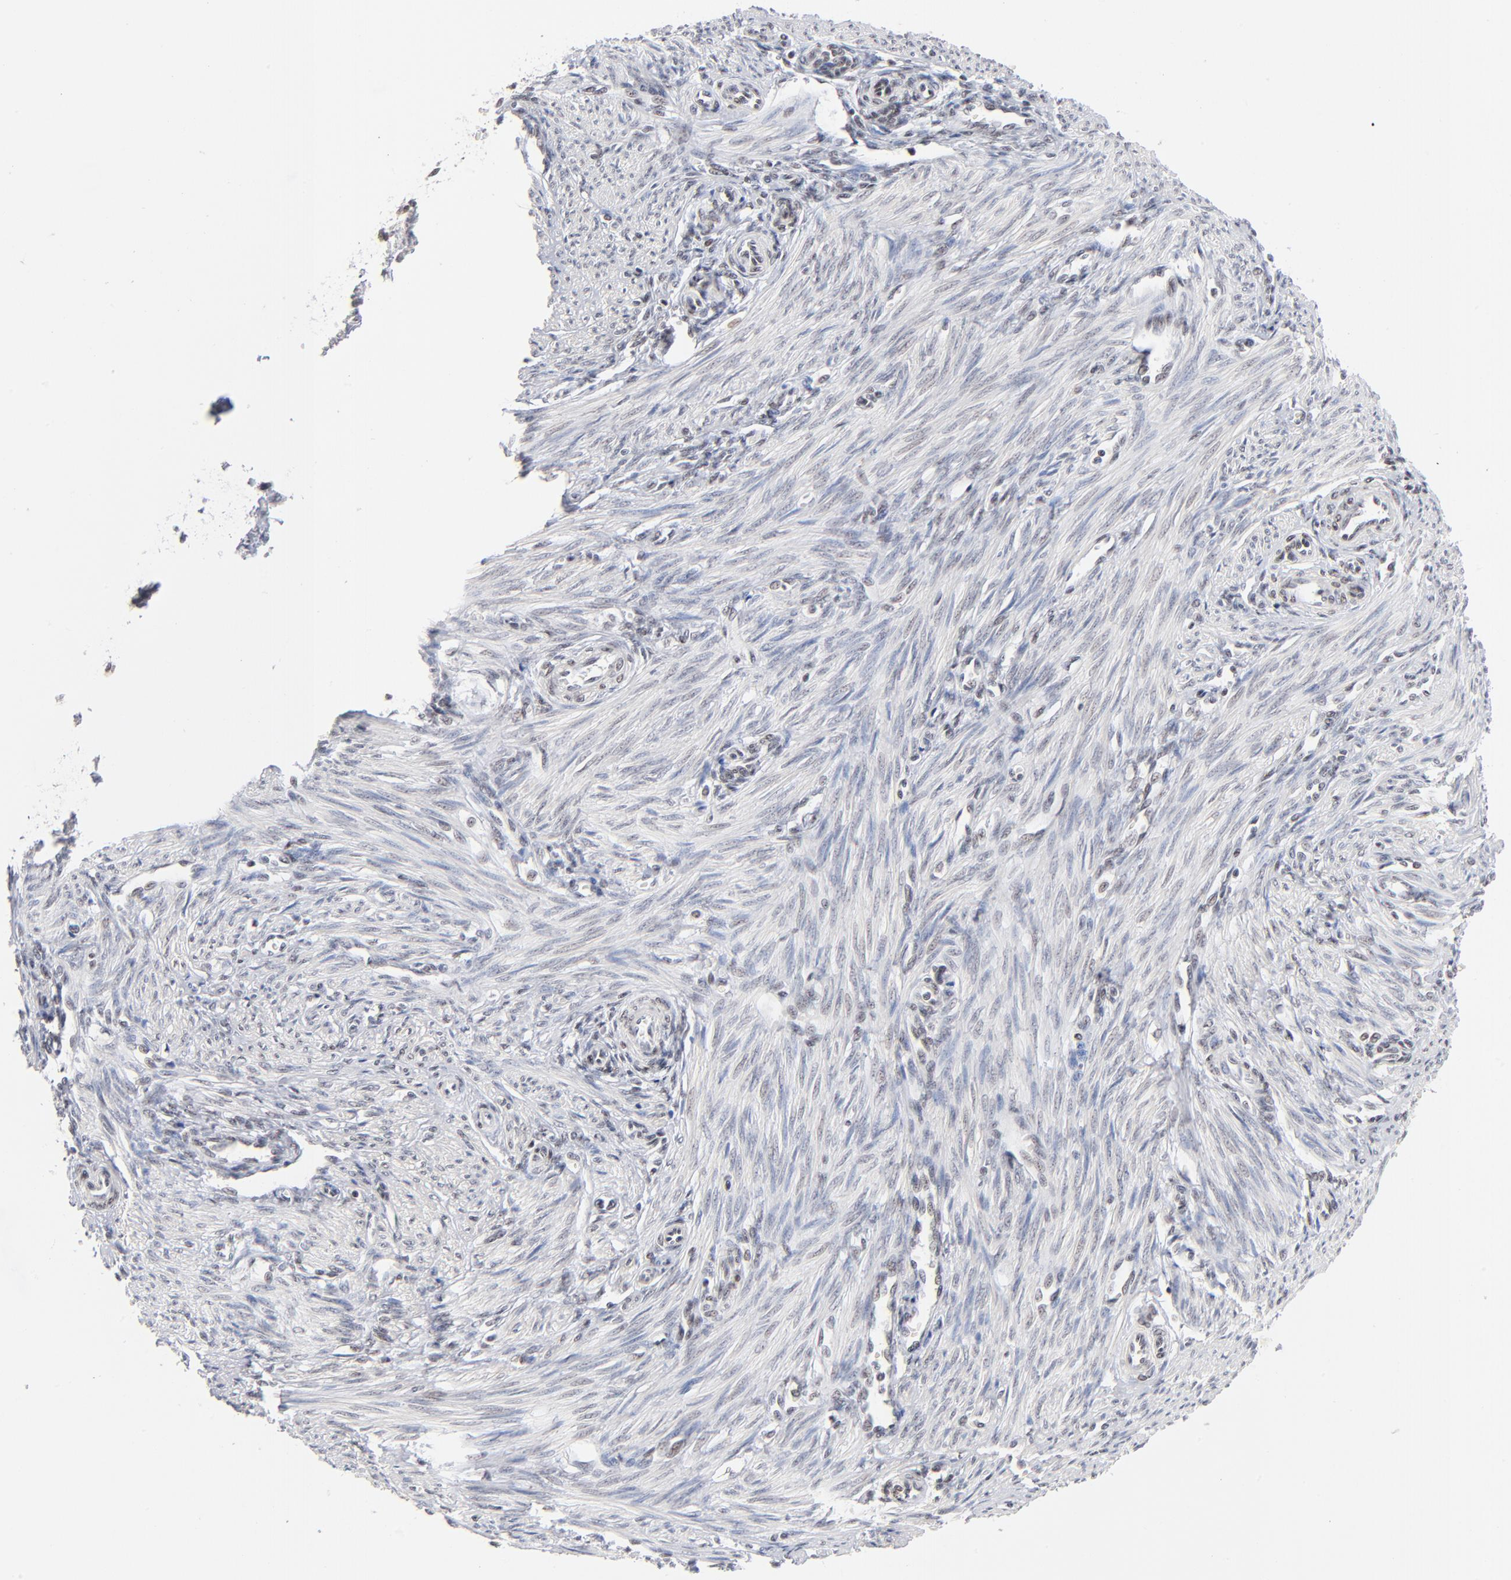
{"staining": {"intensity": "weak", "quantity": "25%-75%", "location": "nuclear"}, "tissue": "endometrium", "cell_type": "Cells in endometrial stroma", "image_type": "normal", "snomed": [{"axis": "morphology", "description": "Normal tissue, NOS"}, {"axis": "topography", "description": "Endometrium"}], "caption": "The photomicrograph shows immunohistochemical staining of benign endometrium. There is weak nuclear expression is present in approximately 25%-75% of cells in endometrial stroma.", "gene": "ZNF143", "patient": {"sex": "female", "age": 27}}